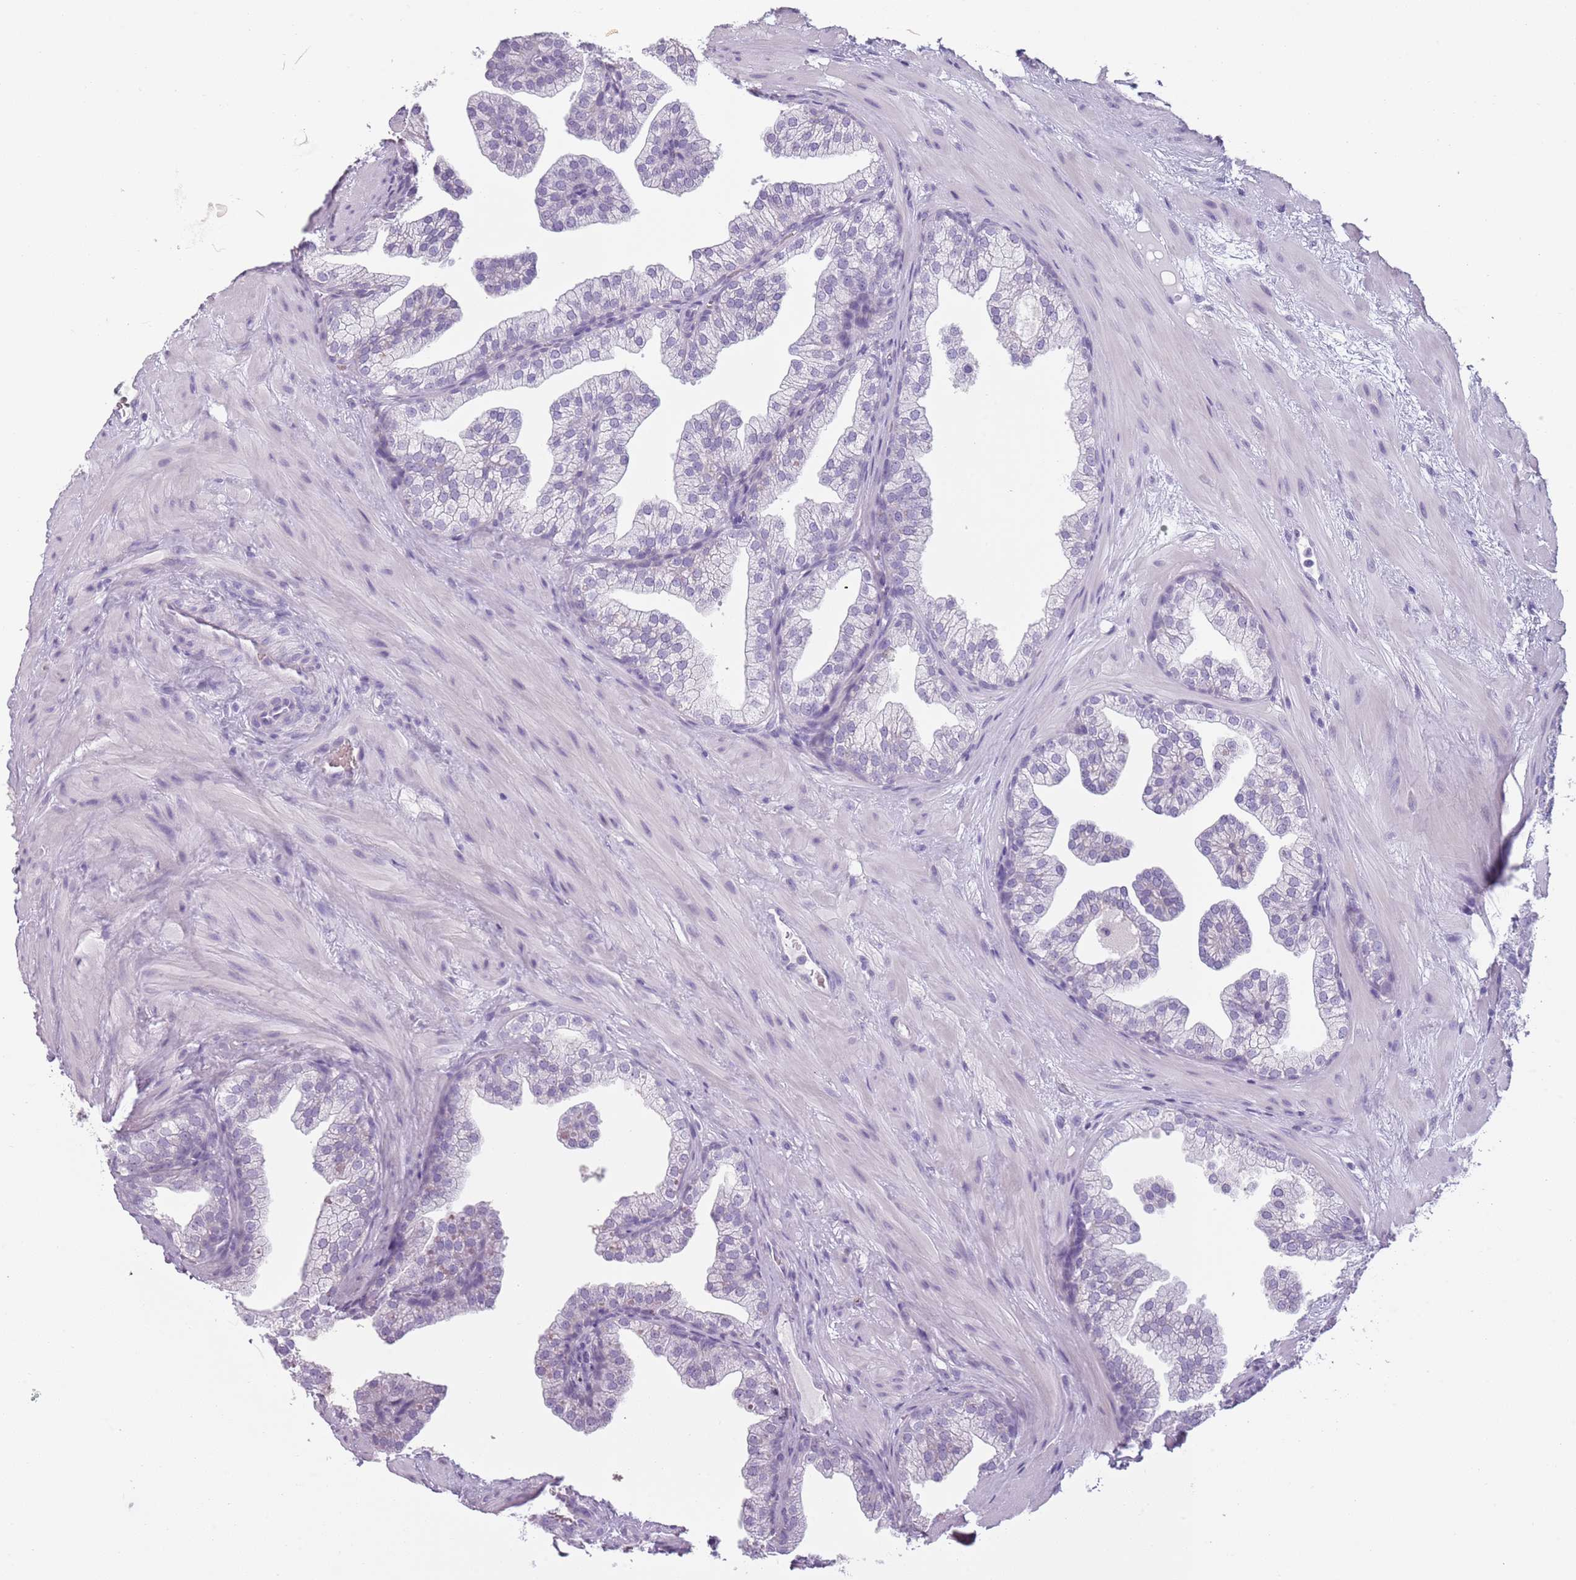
{"staining": {"intensity": "negative", "quantity": "none", "location": "none"}, "tissue": "prostate", "cell_type": "Glandular cells", "image_type": "normal", "snomed": [{"axis": "morphology", "description": "Normal tissue, NOS"}, {"axis": "topography", "description": "Prostate"}], "caption": "DAB immunohistochemical staining of normal prostate shows no significant expression in glandular cells. Brightfield microscopy of immunohistochemistry stained with DAB (3,3'-diaminobenzidine) (brown) and hematoxylin (blue), captured at high magnification.", "gene": "PIEZO1", "patient": {"sex": "male", "age": 37}}